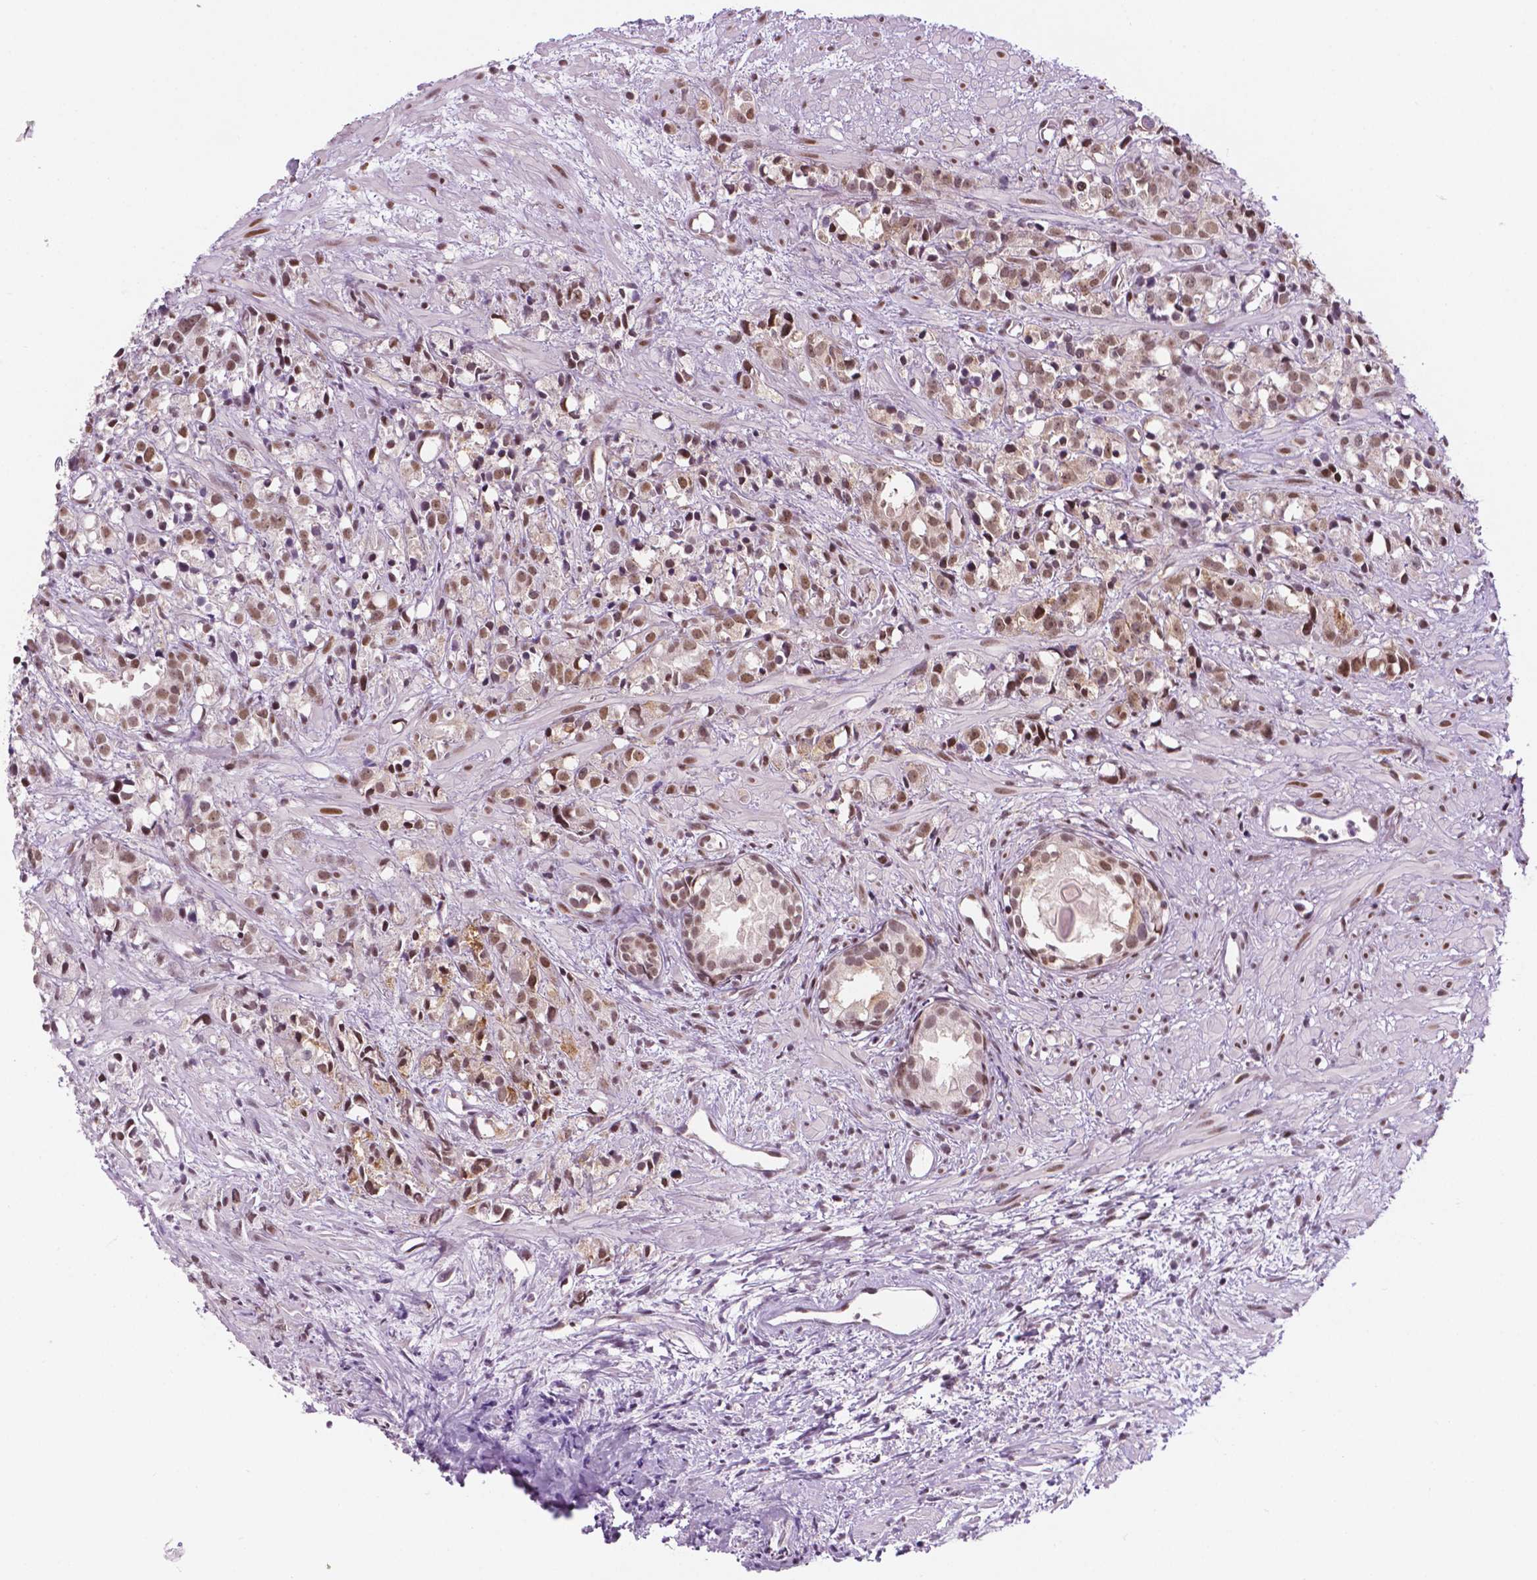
{"staining": {"intensity": "moderate", "quantity": ">75%", "location": "nuclear"}, "tissue": "prostate cancer", "cell_type": "Tumor cells", "image_type": "cancer", "snomed": [{"axis": "morphology", "description": "Adenocarcinoma, High grade"}, {"axis": "topography", "description": "Prostate"}], "caption": "Moderate nuclear protein staining is present in approximately >75% of tumor cells in adenocarcinoma (high-grade) (prostate).", "gene": "PER2", "patient": {"sex": "male", "age": 79}}